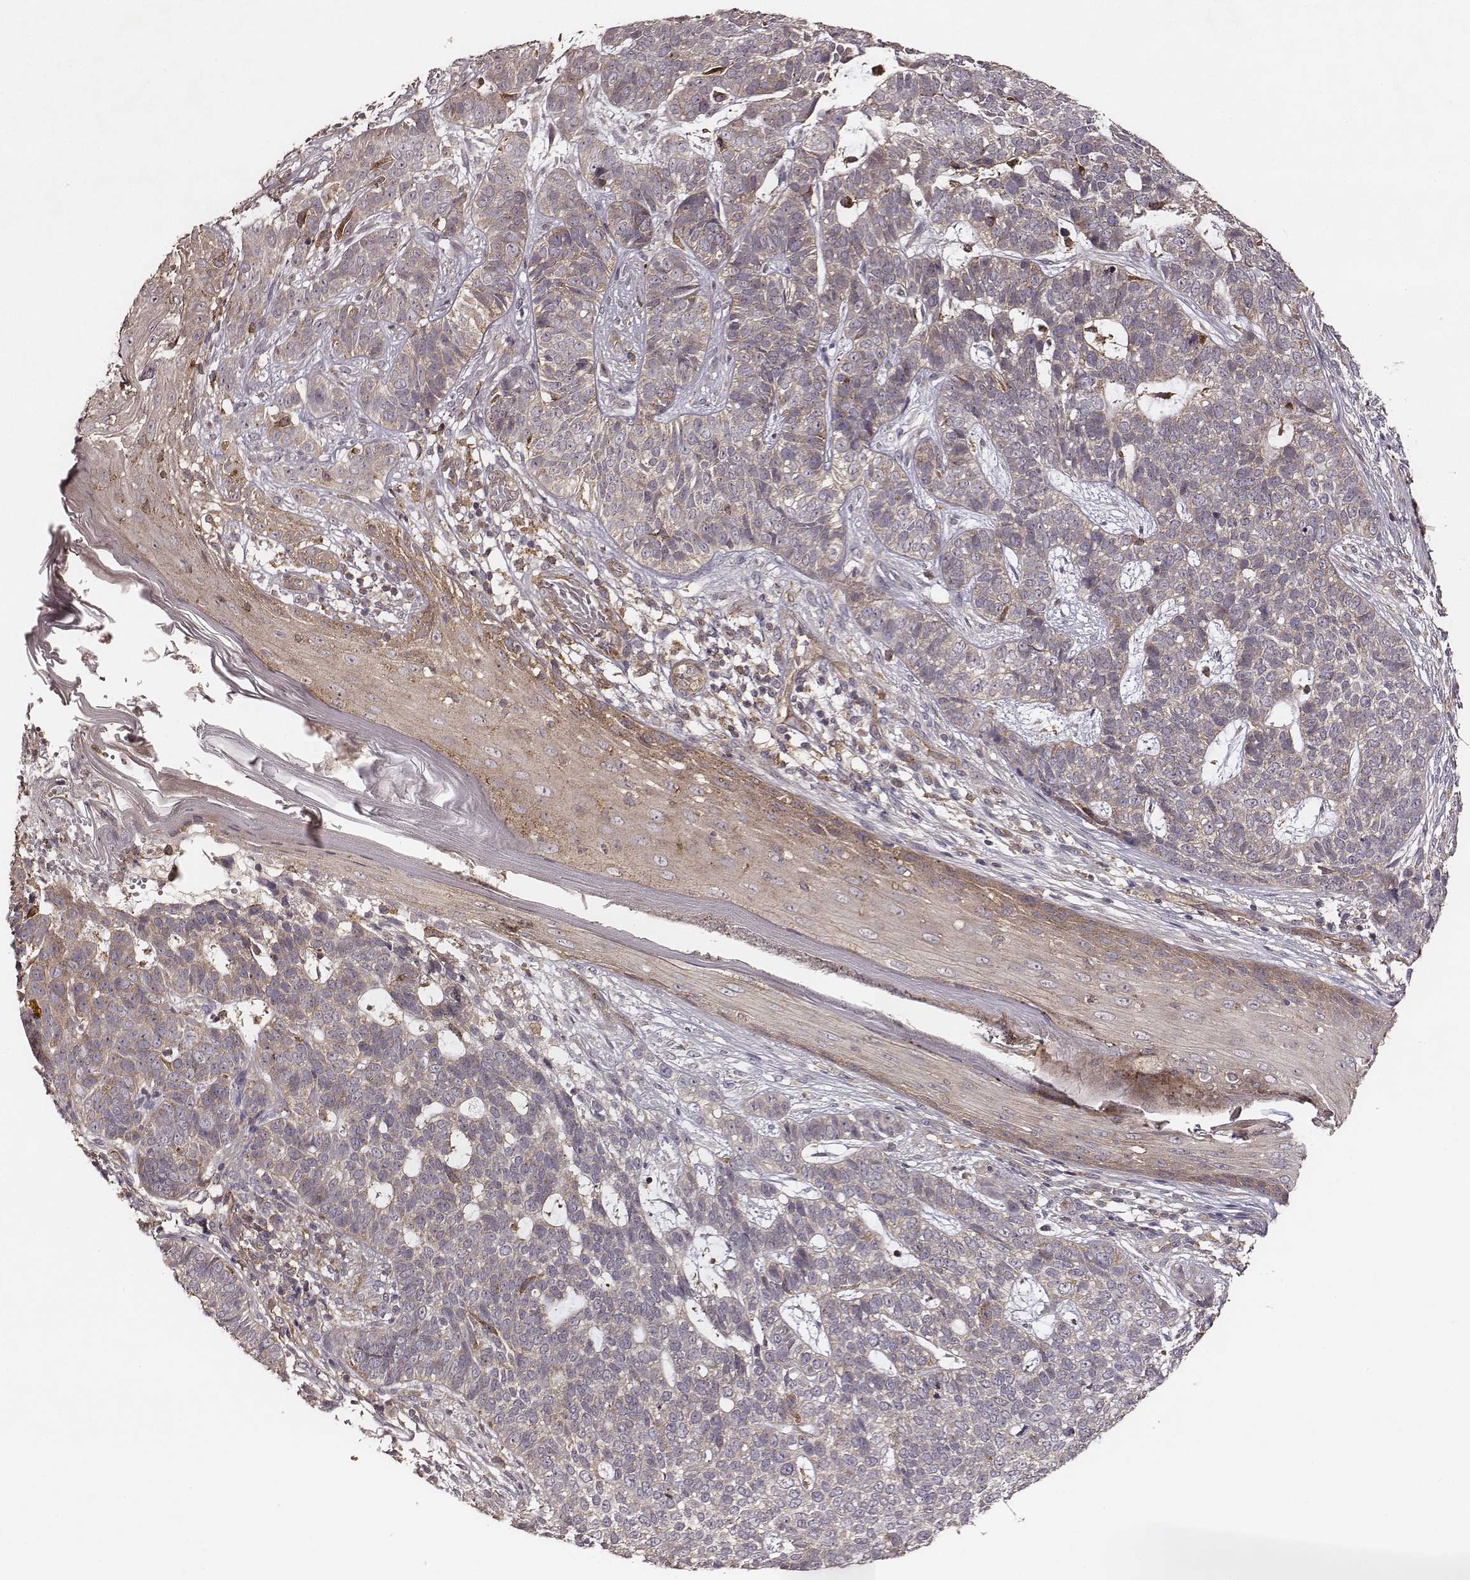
{"staining": {"intensity": "weak", "quantity": "25%-75%", "location": "cytoplasmic/membranous"}, "tissue": "skin cancer", "cell_type": "Tumor cells", "image_type": "cancer", "snomed": [{"axis": "morphology", "description": "Basal cell carcinoma"}, {"axis": "topography", "description": "Skin"}], "caption": "Weak cytoplasmic/membranous protein positivity is seen in approximately 25%-75% of tumor cells in skin cancer.", "gene": "VPS26A", "patient": {"sex": "female", "age": 69}}